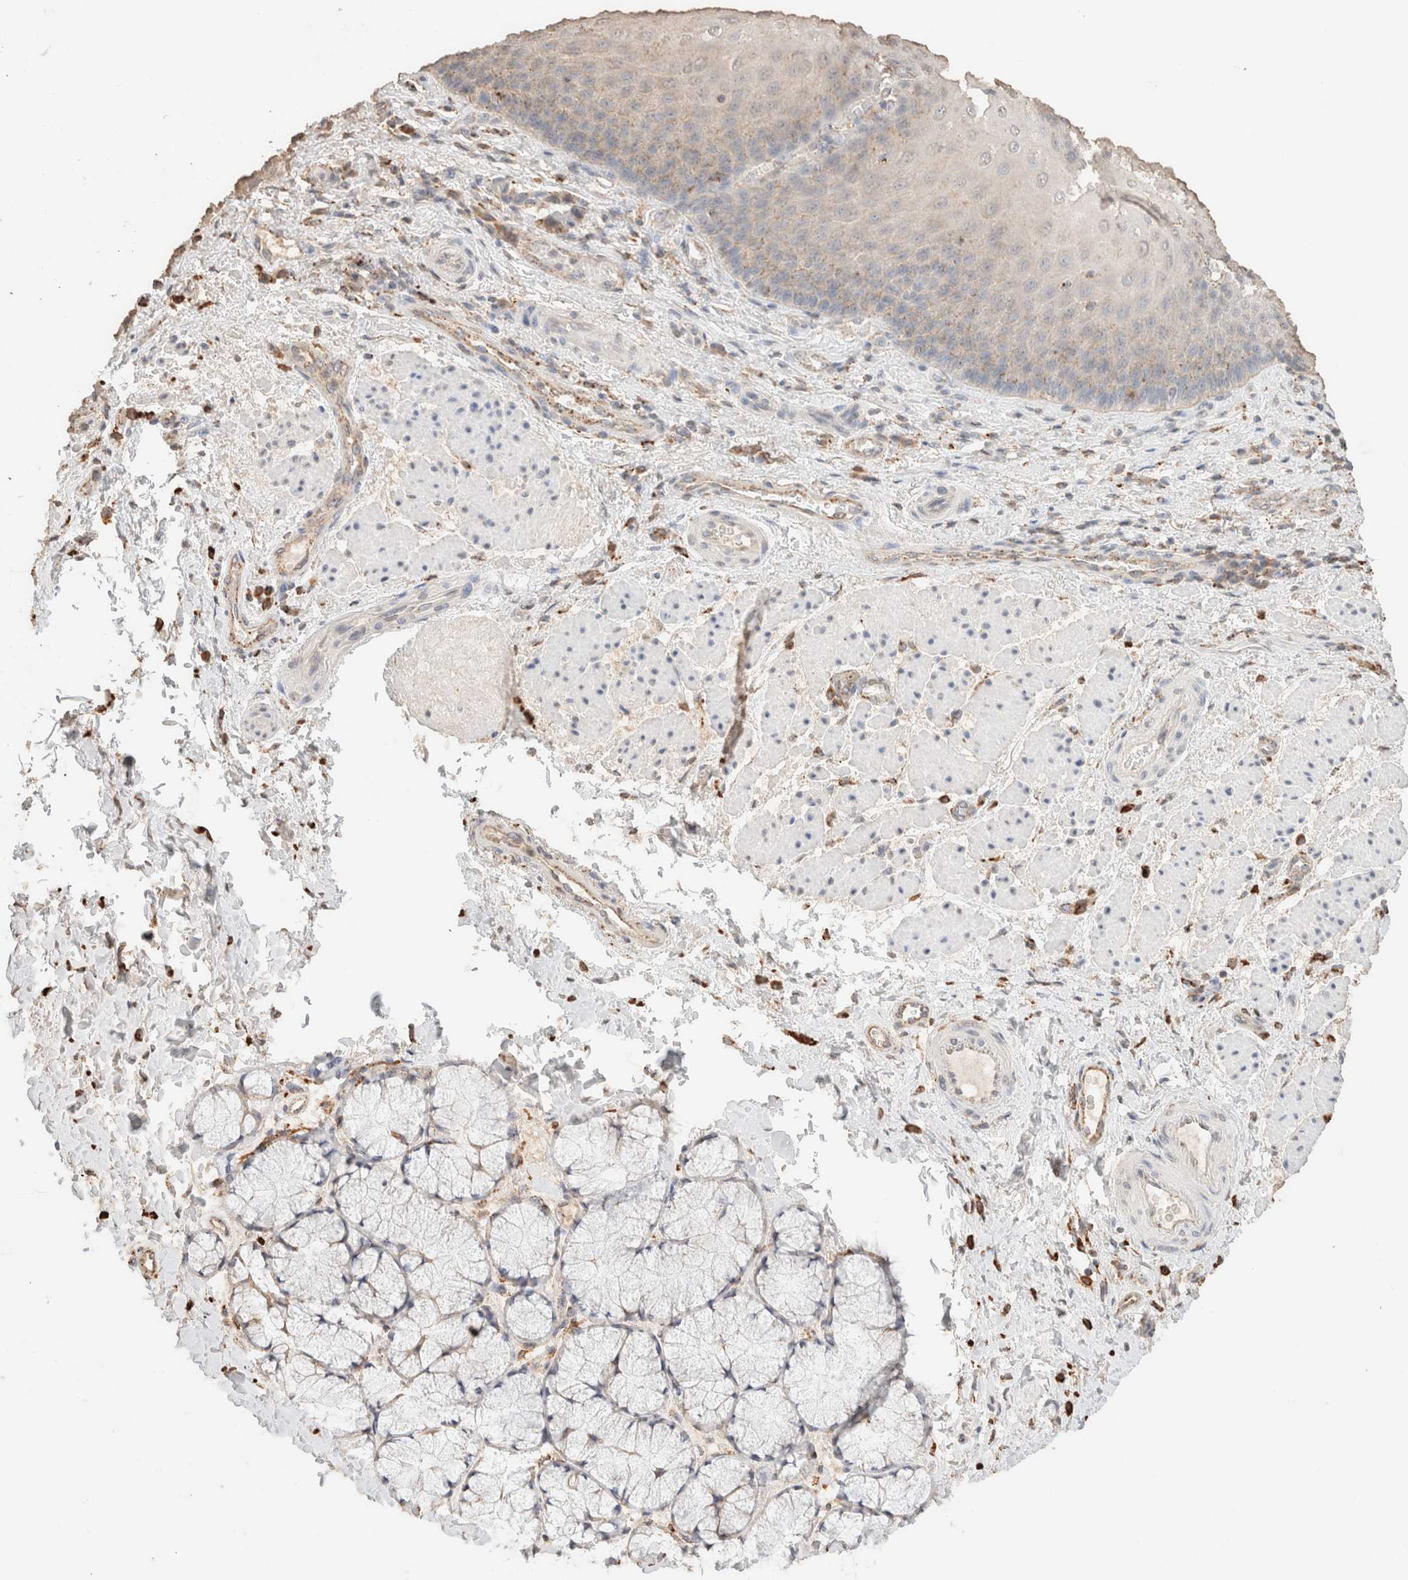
{"staining": {"intensity": "weak", "quantity": "25%-75%", "location": "cytoplasmic/membranous"}, "tissue": "esophagus", "cell_type": "Squamous epithelial cells", "image_type": "normal", "snomed": [{"axis": "morphology", "description": "Normal tissue, NOS"}, {"axis": "topography", "description": "Esophagus"}], "caption": "Immunohistochemical staining of unremarkable esophagus exhibits low levels of weak cytoplasmic/membranous expression in about 25%-75% of squamous epithelial cells. (brown staining indicates protein expression, while blue staining denotes nuclei).", "gene": "CTSC", "patient": {"sex": "male", "age": 54}}